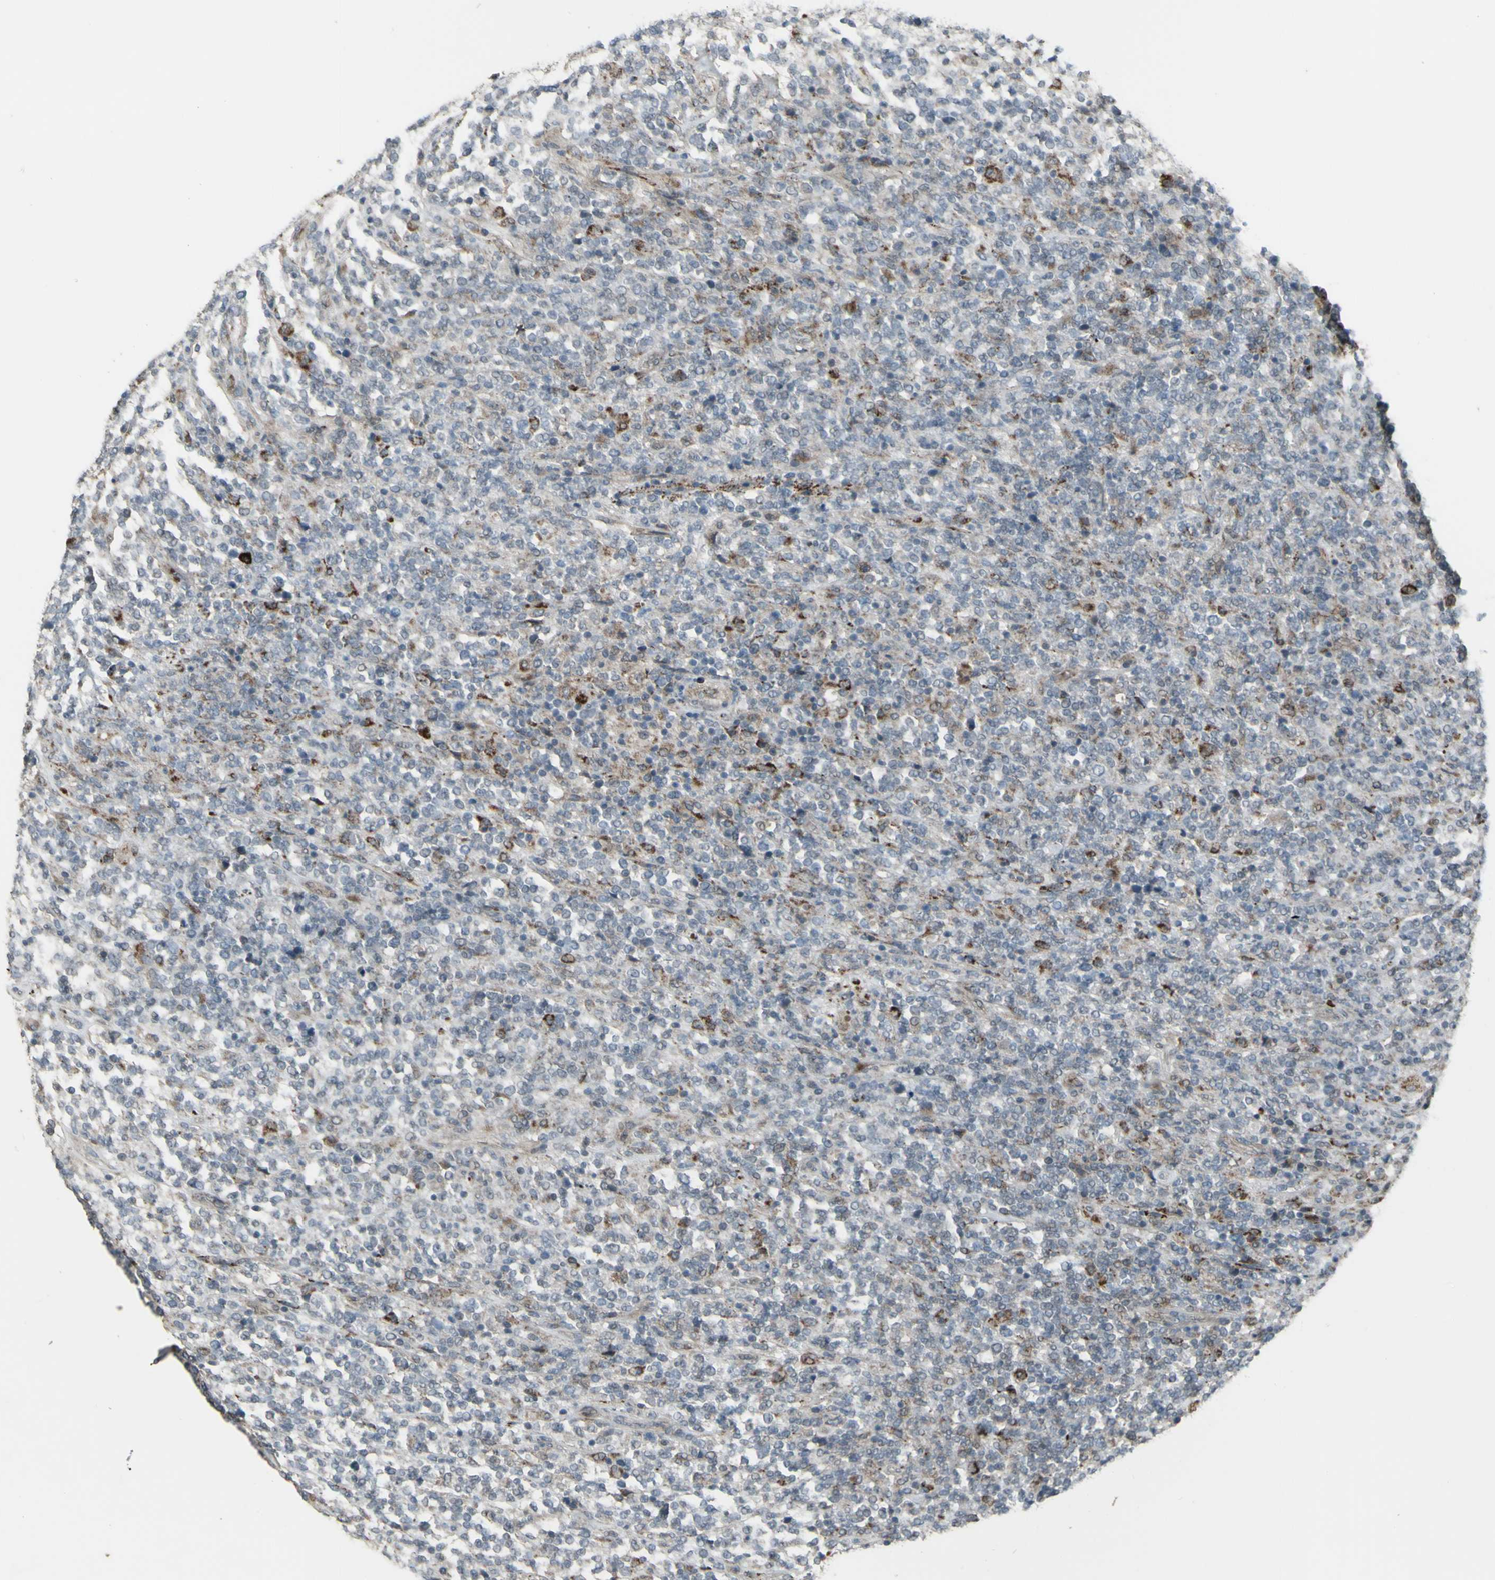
{"staining": {"intensity": "negative", "quantity": "none", "location": "none"}, "tissue": "lymphoma", "cell_type": "Tumor cells", "image_type": "cancer", "snomed": [{"axis": "morphology", "description": "Malignant lymphoma, non-Hodgkin's type, High grade"}, {"axis": "topography", "description": "Soft tissue"}], "caption": "An immunohistochemistry histopathology image of high-grade malignant lymphoma, non-Hodgkin's type is shown. There is no staining in tumor cells of high-grade malignant lymphoma, non-Hodgkin's type.", "gene": "GRAMD1B", "patient": {"sex": "male", "age": 18}}